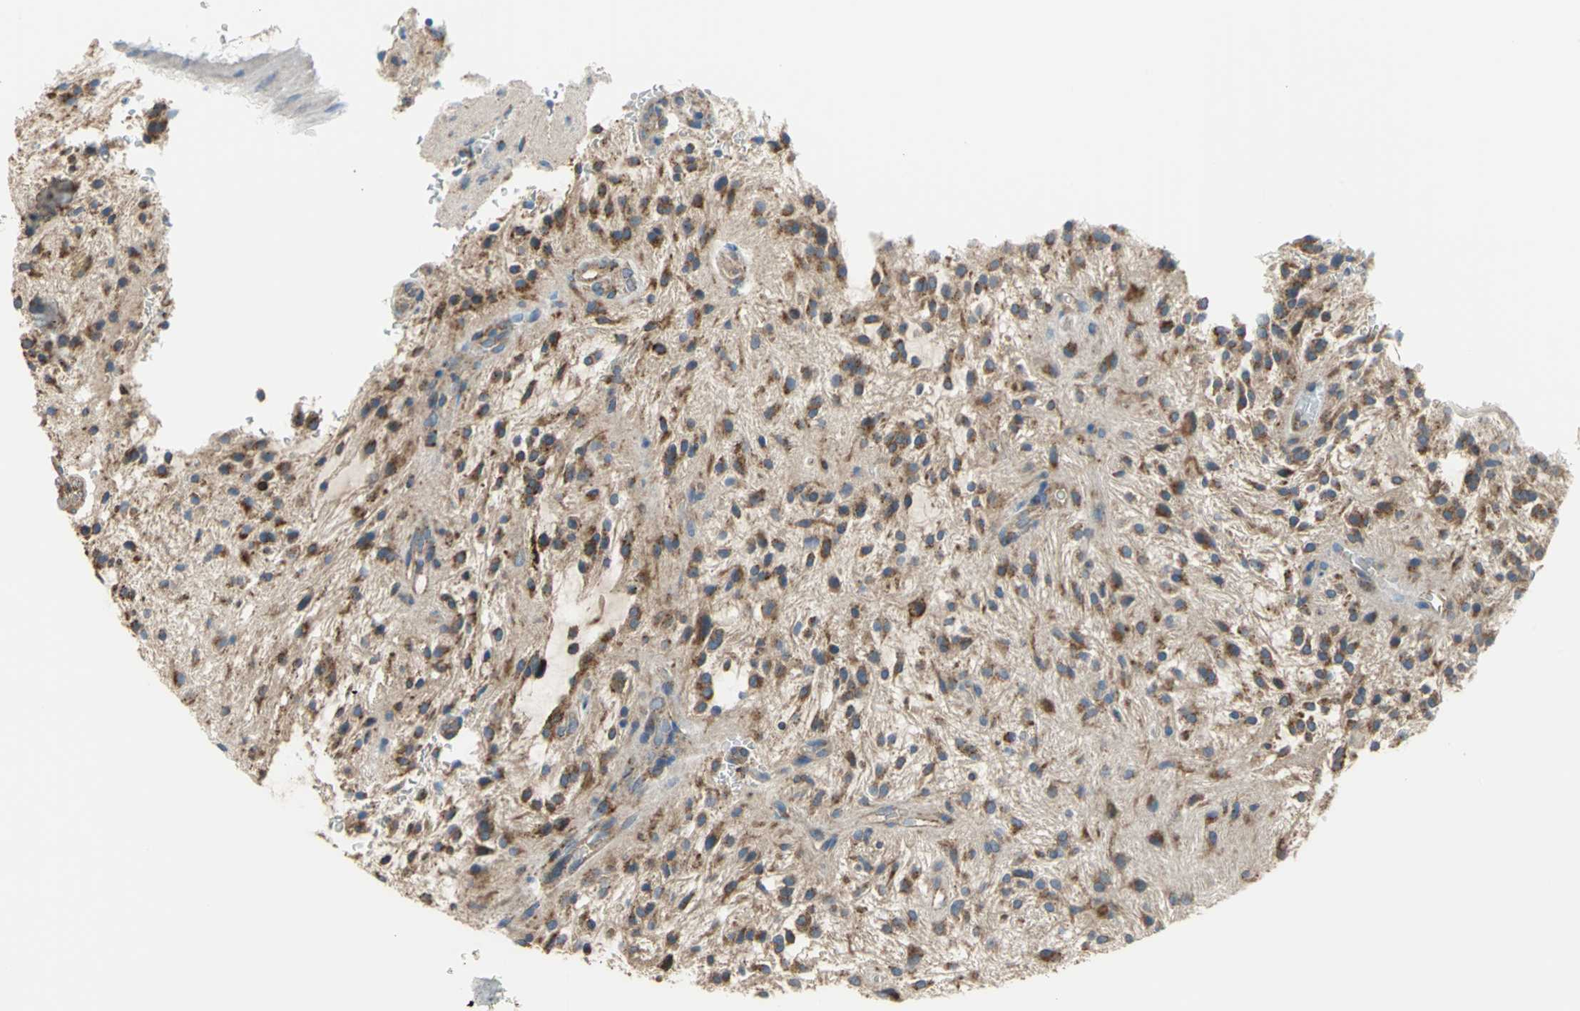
{"staining": {"intensity": "moderate", "quantity": ">75%", "location": "cytoplasmic/membranous"}, "tissue": "glioma", "cell_type": "Tumor cells", "image_type": "cancer", "snomed": [{"axis": "morphology", "description": "Glioma, malignant, NOS"}, {"axis": "topography", "description": "Cerebellum"}], "caption": "Glioma stained for a protein (brown) reveals moderate cytoplasmic/membranous positive staining in approximately >75% of tumor cells.", "gene": "DIAPH2", "patient": {"sex": "female", "age": 10}}